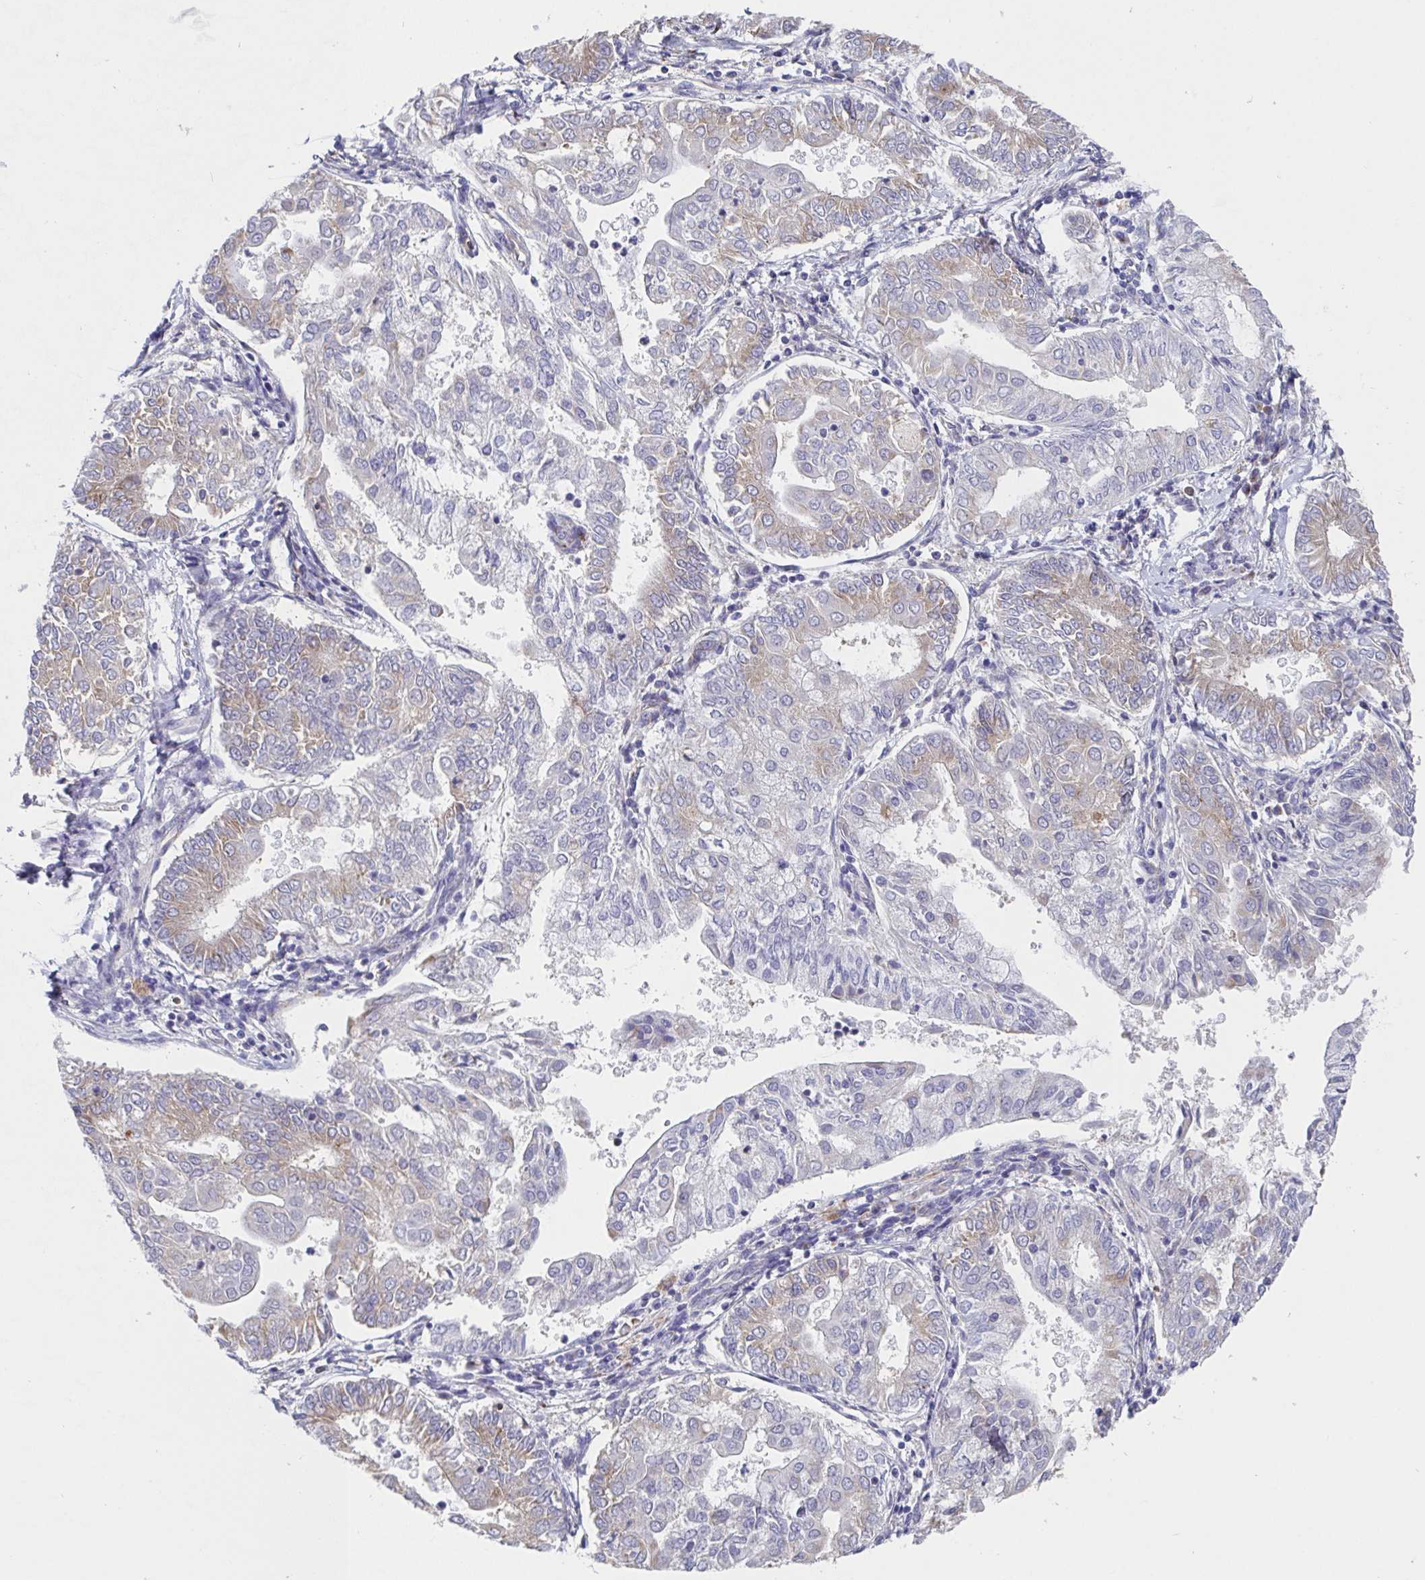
{"staining": {"intensity": "weak", "quantity": "<25%", "location": "cytoplasmic/membranous"}, "tissue": "endometrial cancer", "cell_type": "Tumor cells", "image_type": "cancer", "snomed": [{"axis": "morphology", "description": "Adenocarcinoma, NOS"}, {"axis": "topography", "description": "Endometrium"}], "caption": "Tumor cells are negative for protein expression in human endometrial cancer.", "gene": "TAS2R39", "patient": {"sex": "female", "age": 68}}